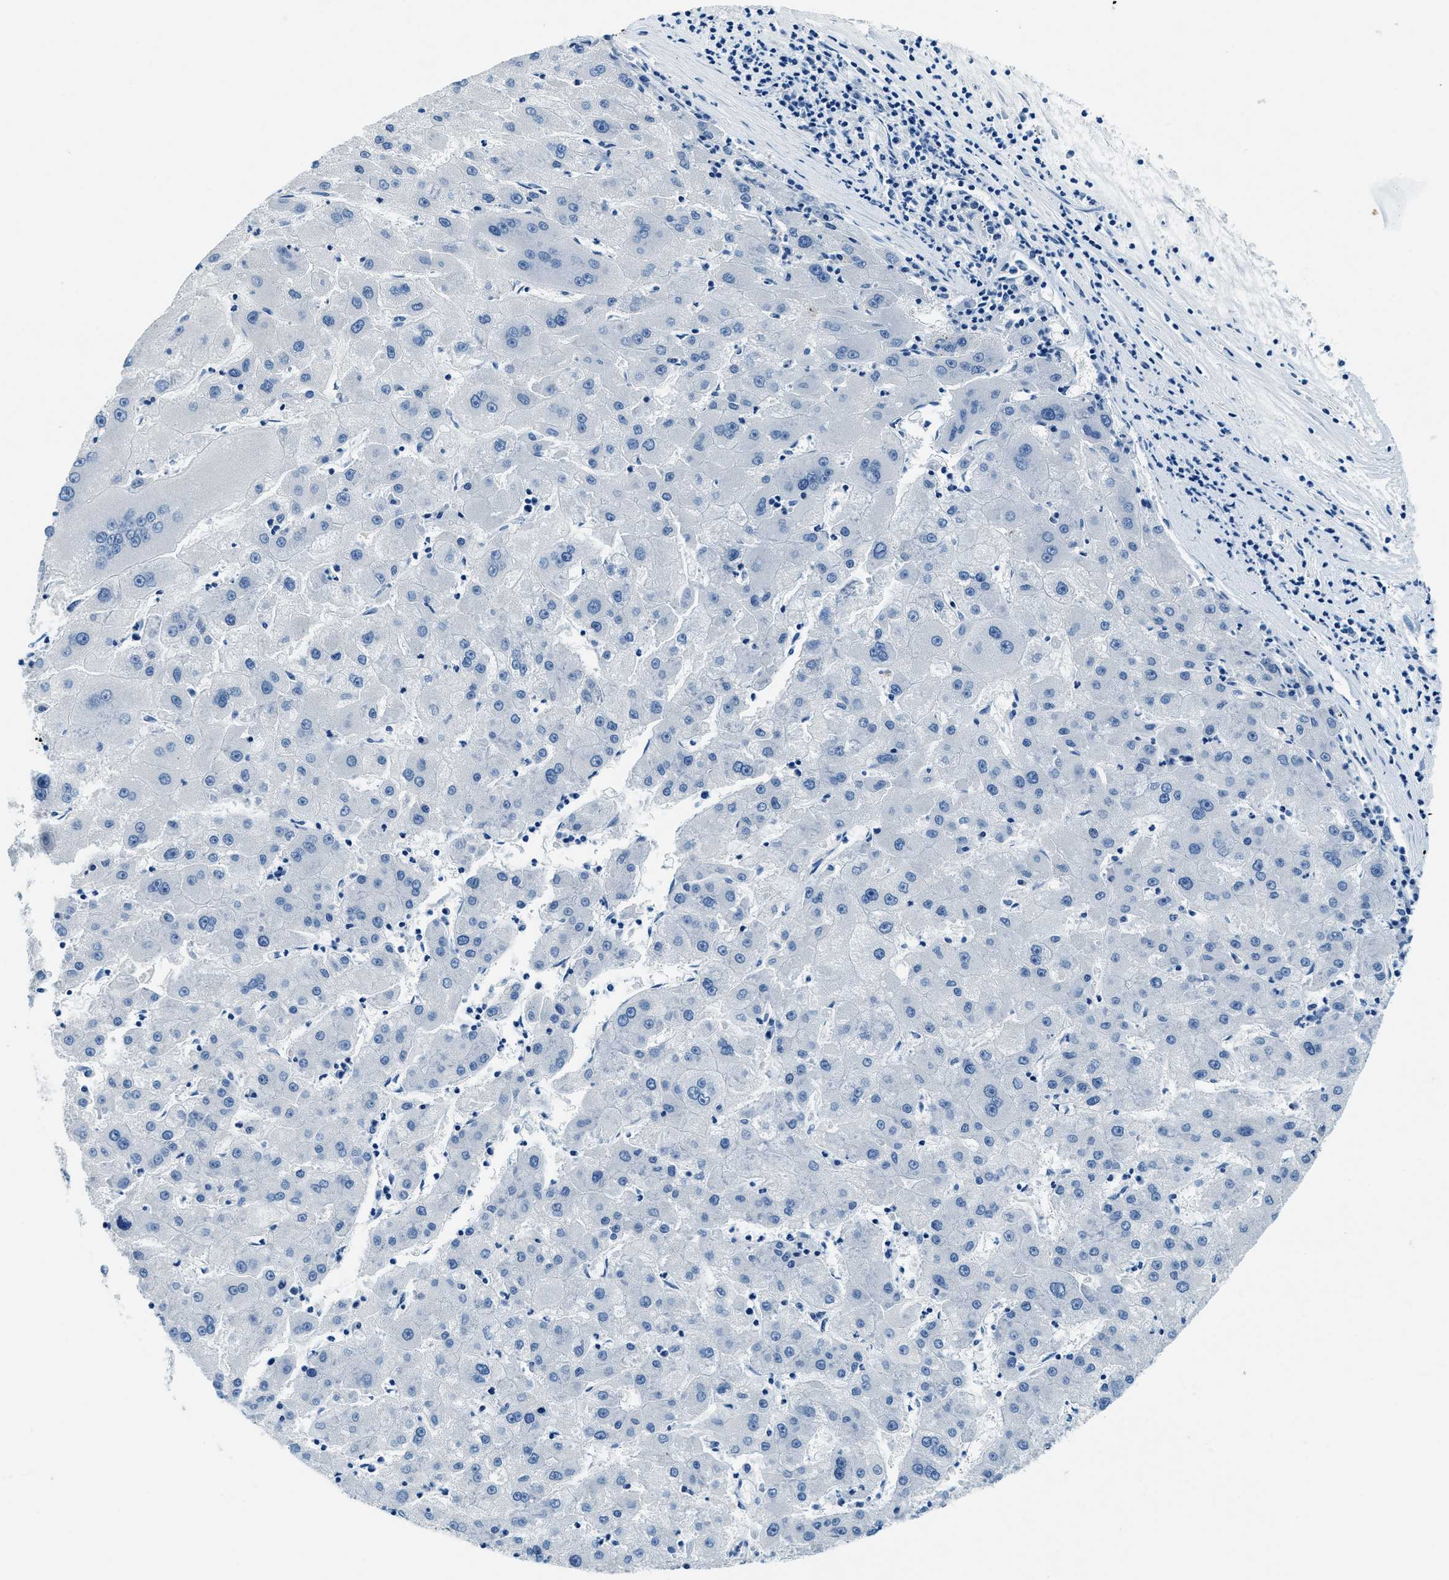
{"staining": {"intensity": "negative", "quantity": "none", "location": "none"}, "tissue": "liver cancer", "cell_type": "Tumor cells", "image_type": "cancer", "snomed": [{"axis": "morphology", "description": "Carcinoma, Hepatocellular, NOS"}, {"axis": "topography", "description": "Liver"}], "caption": "High power microscopy photomicrograph of an immunohistochemistry image of hepatocellular carcinoma (liver), revealing no significant expression in tumor cells.", "gene": "UBAC2", "patient": {"sex": "male", "age": 72}}